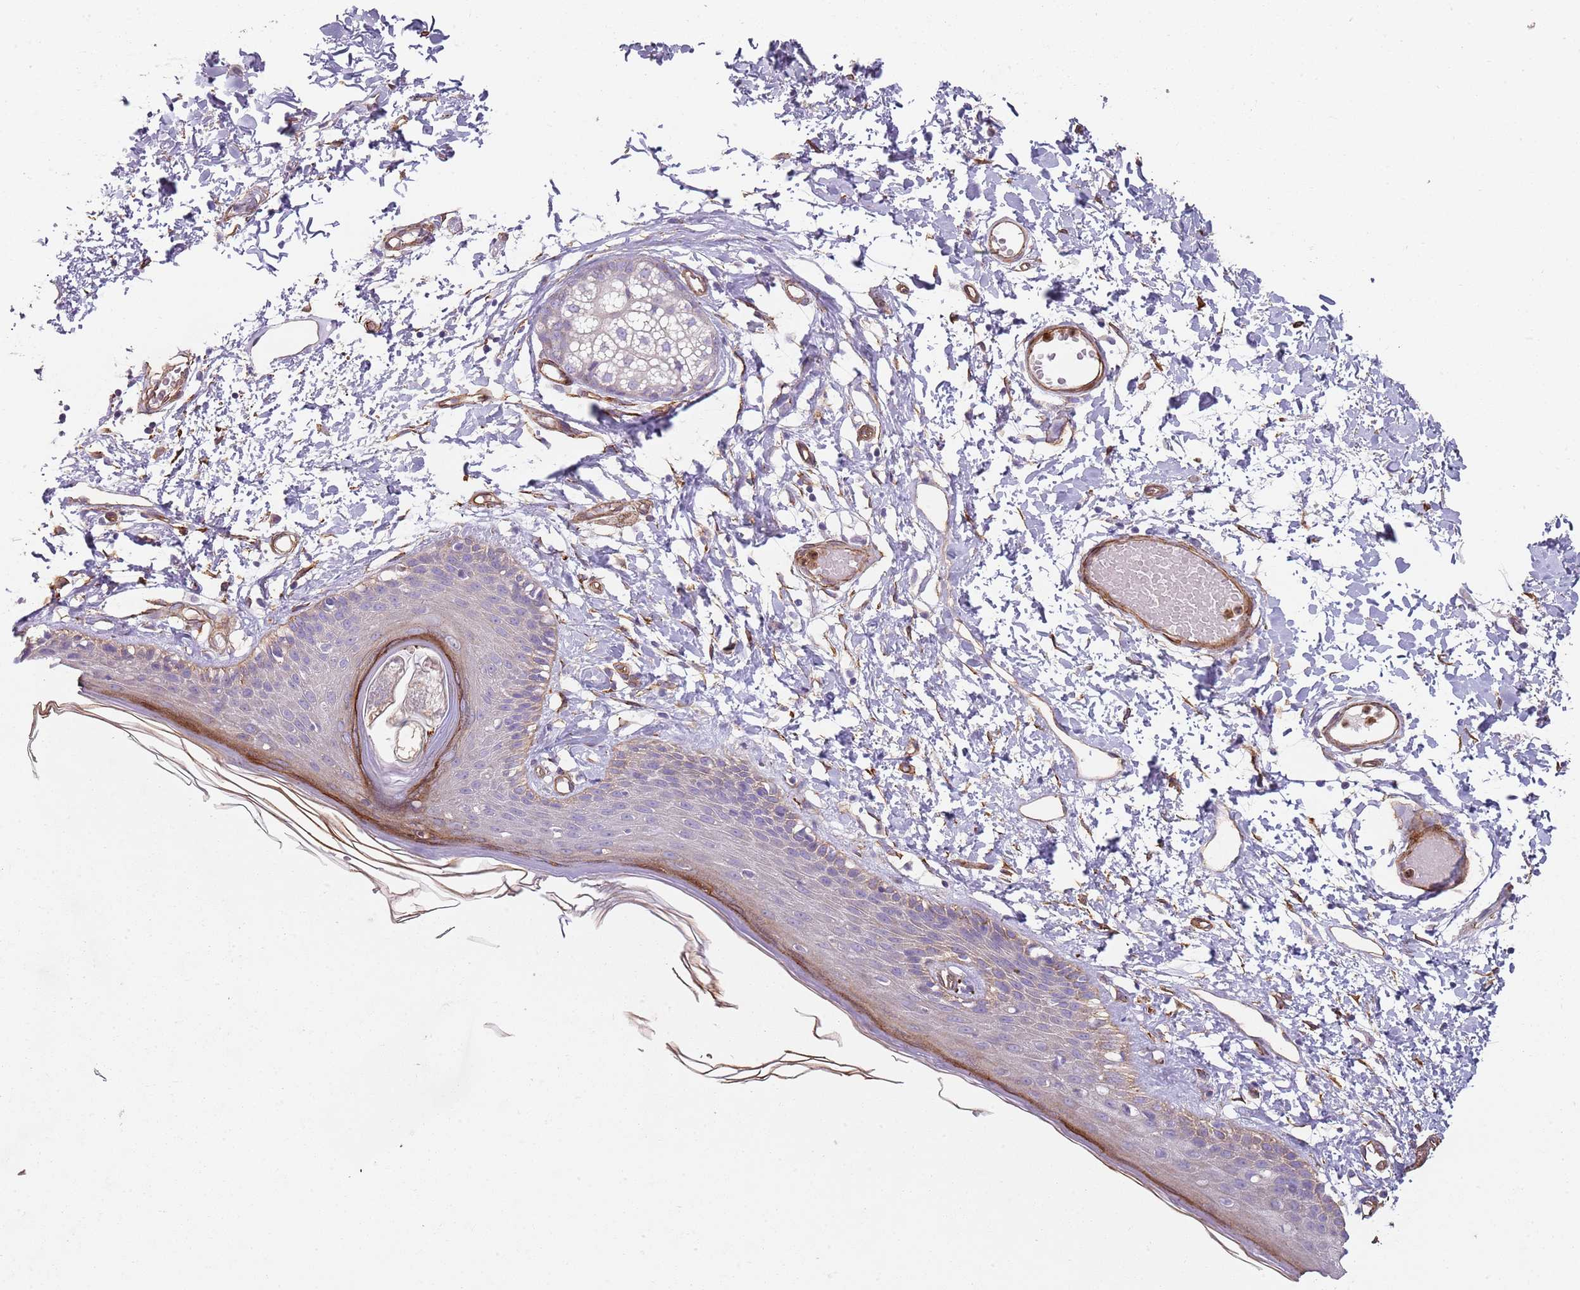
{"staining": {"intensity": "moderate", "quantity": "<25%", "location": "cytoplasmic/membranous"}, "tissue": "skin", "cell_type": "Epidermal cells", "image_type": "normal", "snomed": [{"axis": "morphology", "description": "Normal tissue, NOS"}, {"axis": "topography", "description": "Adipose tissue"}, {"axis": "topography", "description": "Vascular tissue"}, {"axis": "topography", "description": "Vulva"}, {"axis": "topography", "description": "Peripheral nerve tissue"}], "caption": "IHC (DAB) staining of benign human skin shows moderate cytoplasmic/membranous protein expression in about <25% of epidermal cells.", "gene": "PHLPP2", "patient": {"sex": "female", "age": 86}}